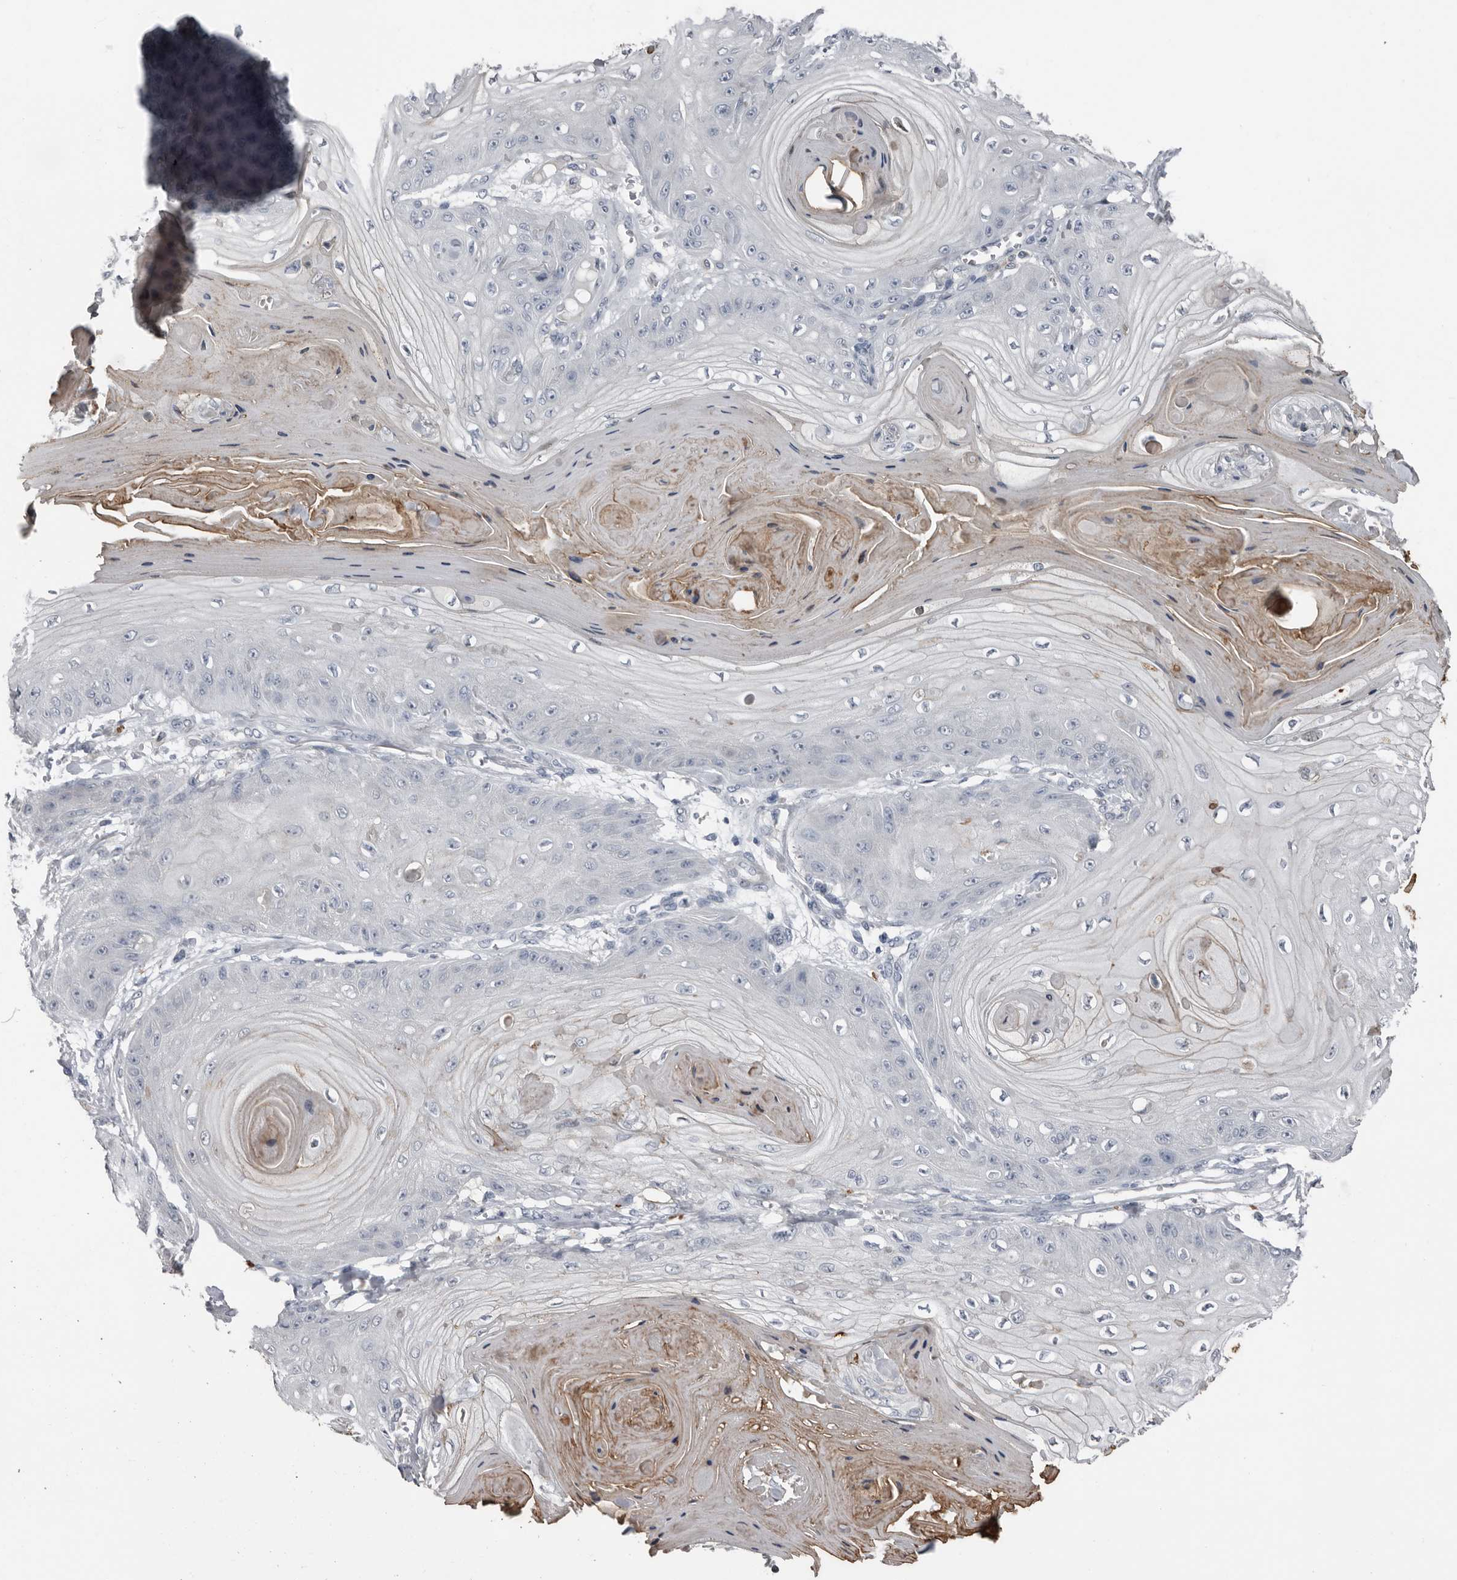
{"staining": {"intensity": "negative", "quantity": "none", "location": "none"}, "tissue": "skin cancer", "cell_type": "Tumor cells", "image_type": "cancer", "snomed": [{"axis": "morphology", "description": "Squamous cell carcinoma, NOS"}, {"axis": "topography", "description": "Skin"}], "caption": "This is an immunohistochemistry (IHC) histopathology image of skin cancer (squamous cell carcinoma). There is no positivity in tumor cells.", "gene": "FABP7", "patient": {"sex": "male", "age": 74}}